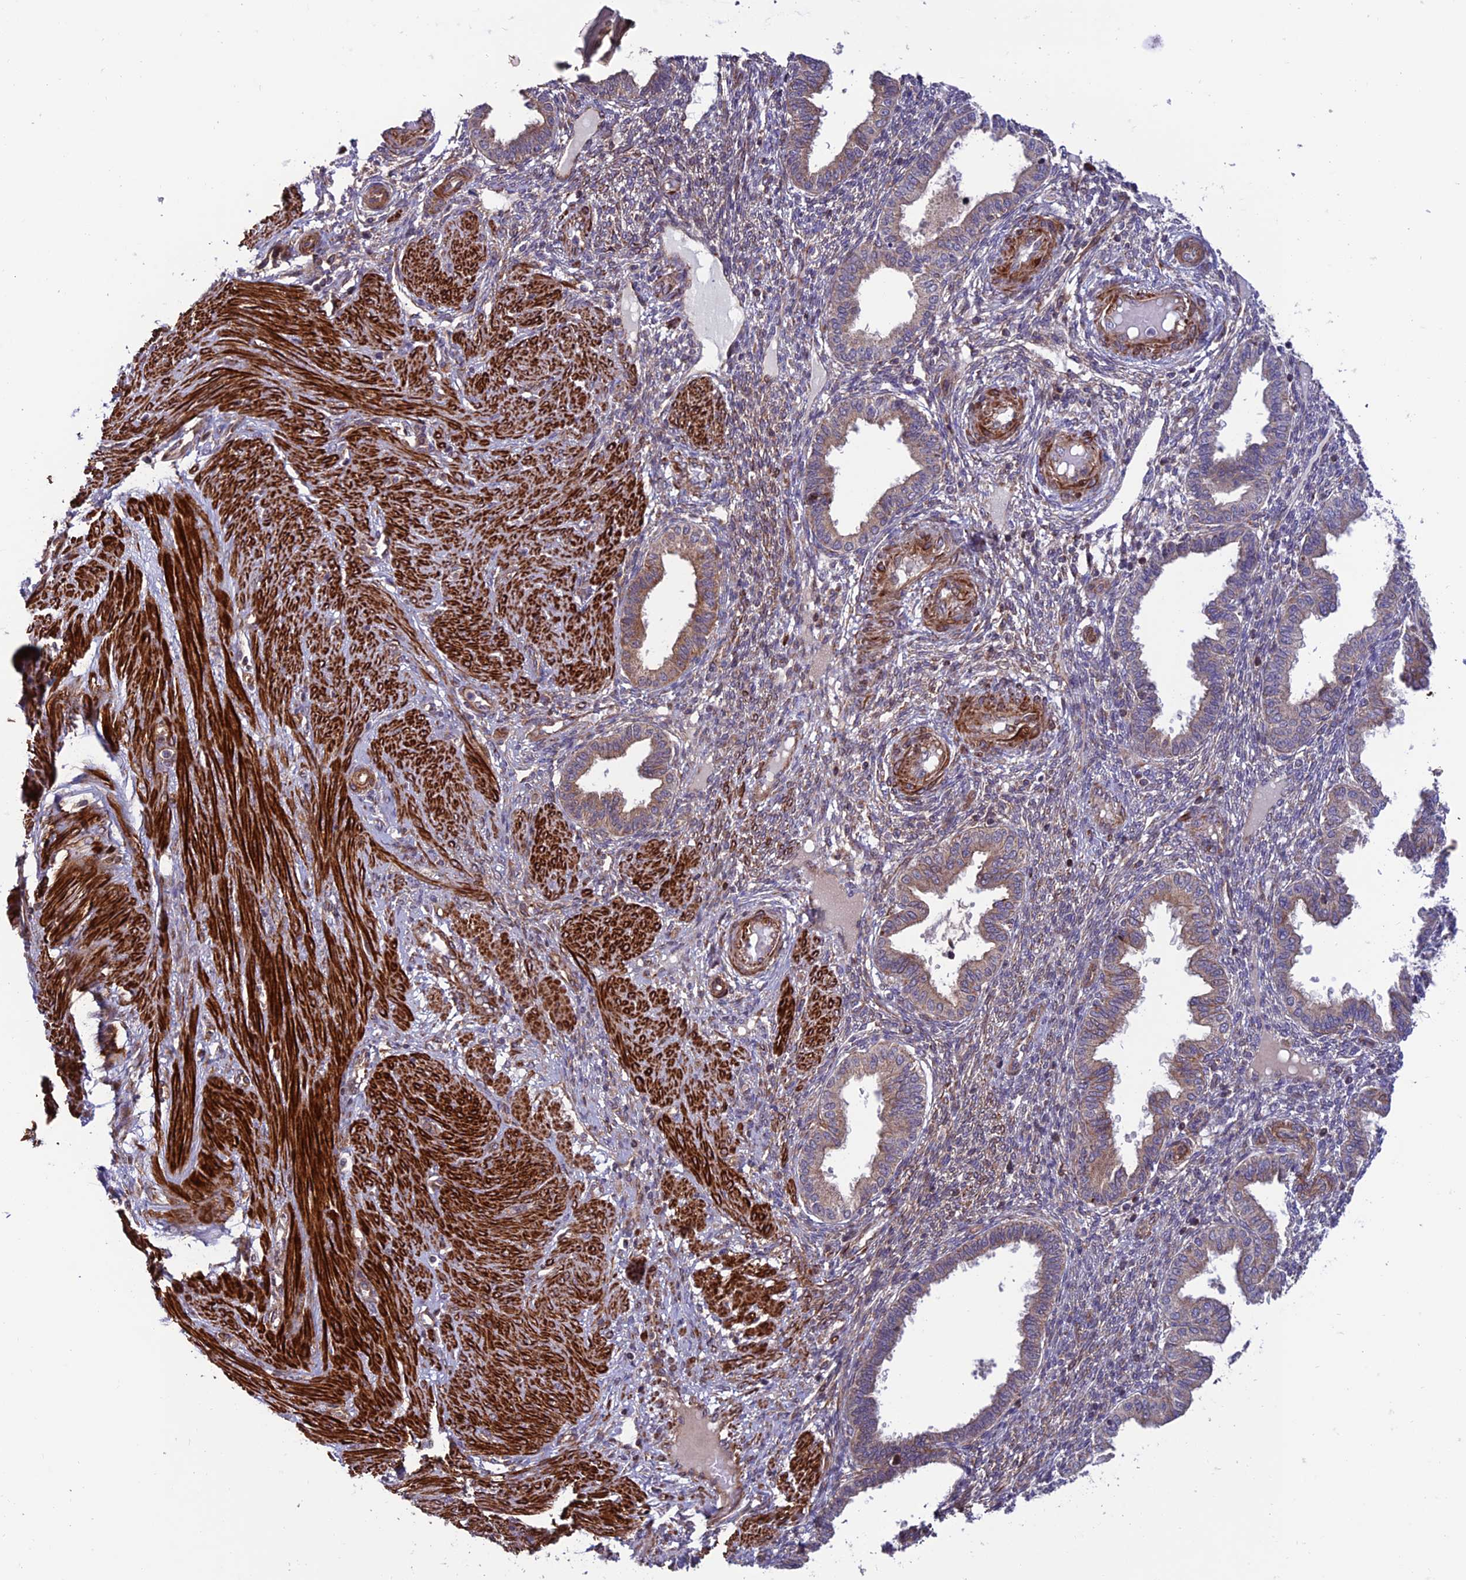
{"staining": {"intensity": "weak", "quantity": "25%-75%", "location": "cytoplasmic/membranous"}, "tissue": "endometrium", "cell_type": "Cells in endometrial stroma", "image_type": "normal", "snomed": [{"axis": "morphology", "description": "Normal tissue, NOS"}, {"axis": "topography", "description": "Endometrium"}], "caption": "Brown immunohistochemical staining in normal human endometrium exhibits weak cytoplasmic/membranous expression in about 25%-75% of cells in endometrial stroma. The protein is shown in brown color, while the nuclei are stained blue.", "gene": "TNIP3", "patient": {"sex": "female", "age": 33}}